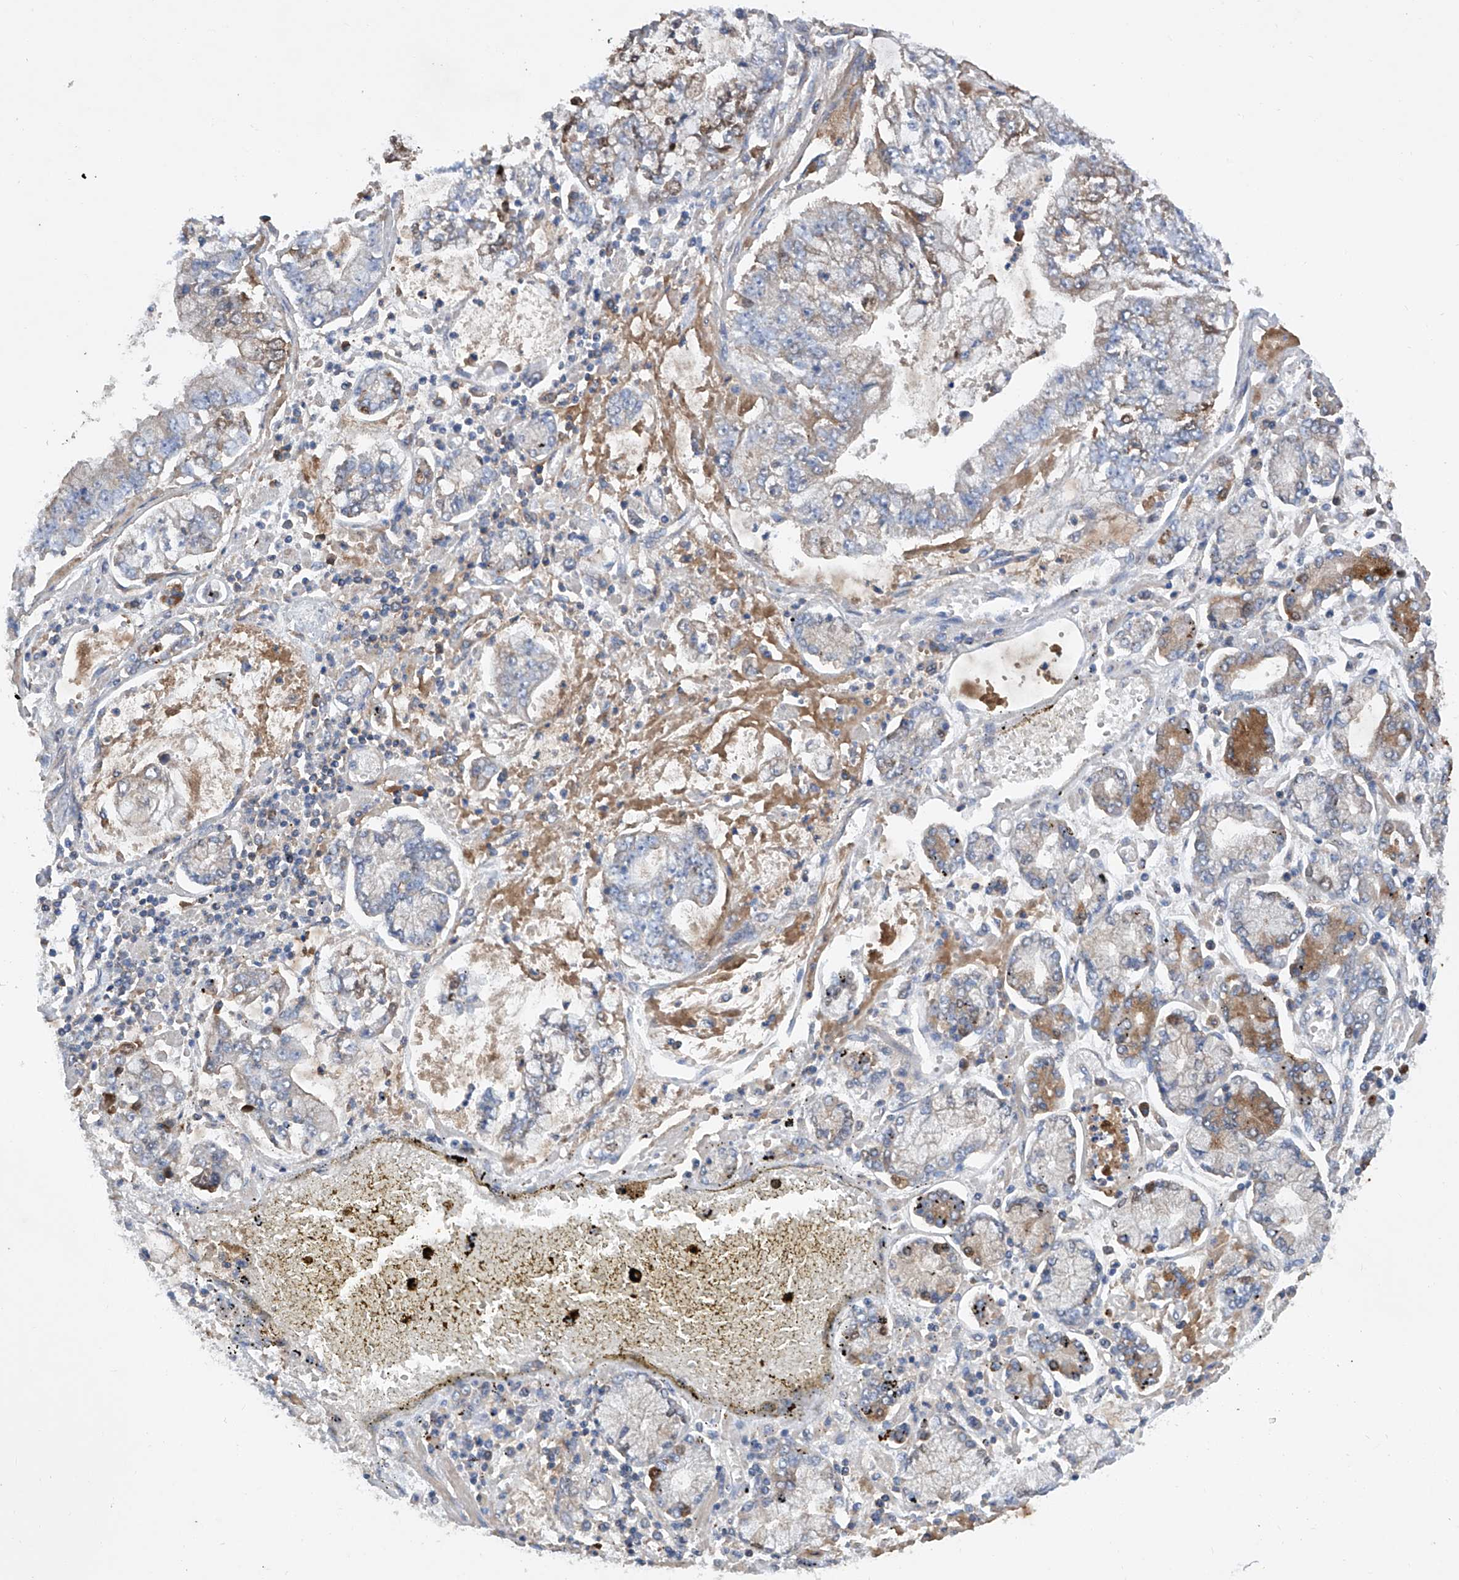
{"staining": {"intensity": "negative", "quantity": "none", "location": "none"}, "tissue": "stomach cancer", "cell_type": "Tumor cells", "image_type": "cancer", "snomed": [{"axis": "morphology", "description": "Adenocarcinoma, NOS"}, {"axis": "topography", "description": "Stomach"}], "caption": "DAB (3,3'-diaminobenzidine) immunohistochemical staining of stomach cancer reveals no significant expression in tumor cells. Brightfield microscopy of IHC stained with DAB (brown) and hematoxylin (blue), captured at high magnification.", "gene": "ASCC3", "patient": {"sex": "male", "age": 76}}